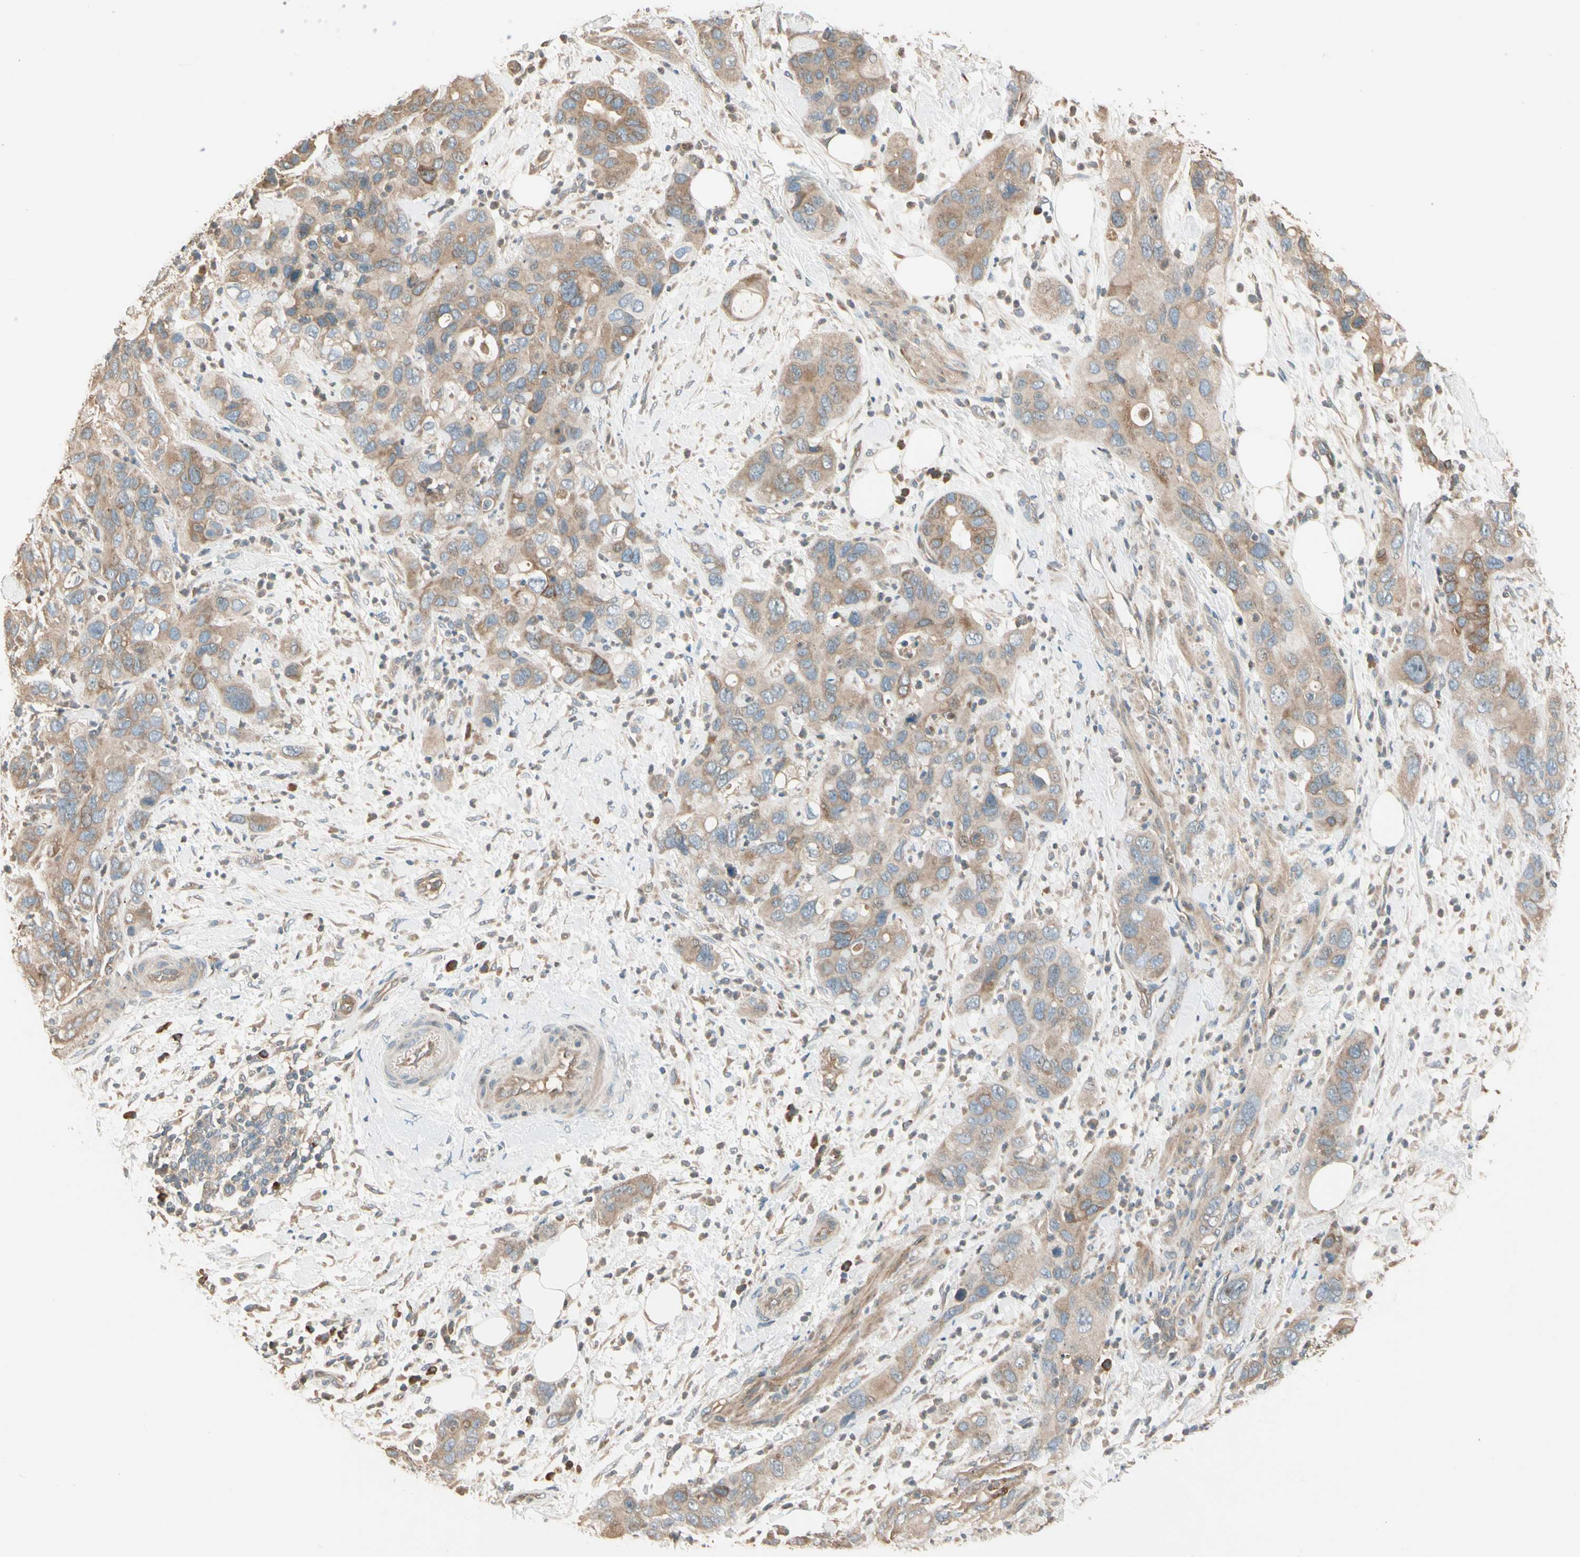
{"staining": {"intensity": "weak", "quantity": ">75%", "location": "cytoplasmic/membranous"}, "tissue": "pancreatic cancer", "cell_type": "Tumor cells", "image_type": "cancer", "snomed": [{"axis": "morphology", "description": "Adenocarcinoma, NOS"}, {"axis": "topography", "description": "Pancreas"}], "caption": "Brown immunohistochemical staining in human adenocarcinoma (pancreatic) shows weak cytoplasmic/membranous expression in about >75% of tumor cells. The staining is performed using DAB brown chromogen to label protein expression. The nuclei are counter-stained blue using hematoxylin.", "gene": "TNFRSF21", "patient": {"sex": "female", "age": 71}}